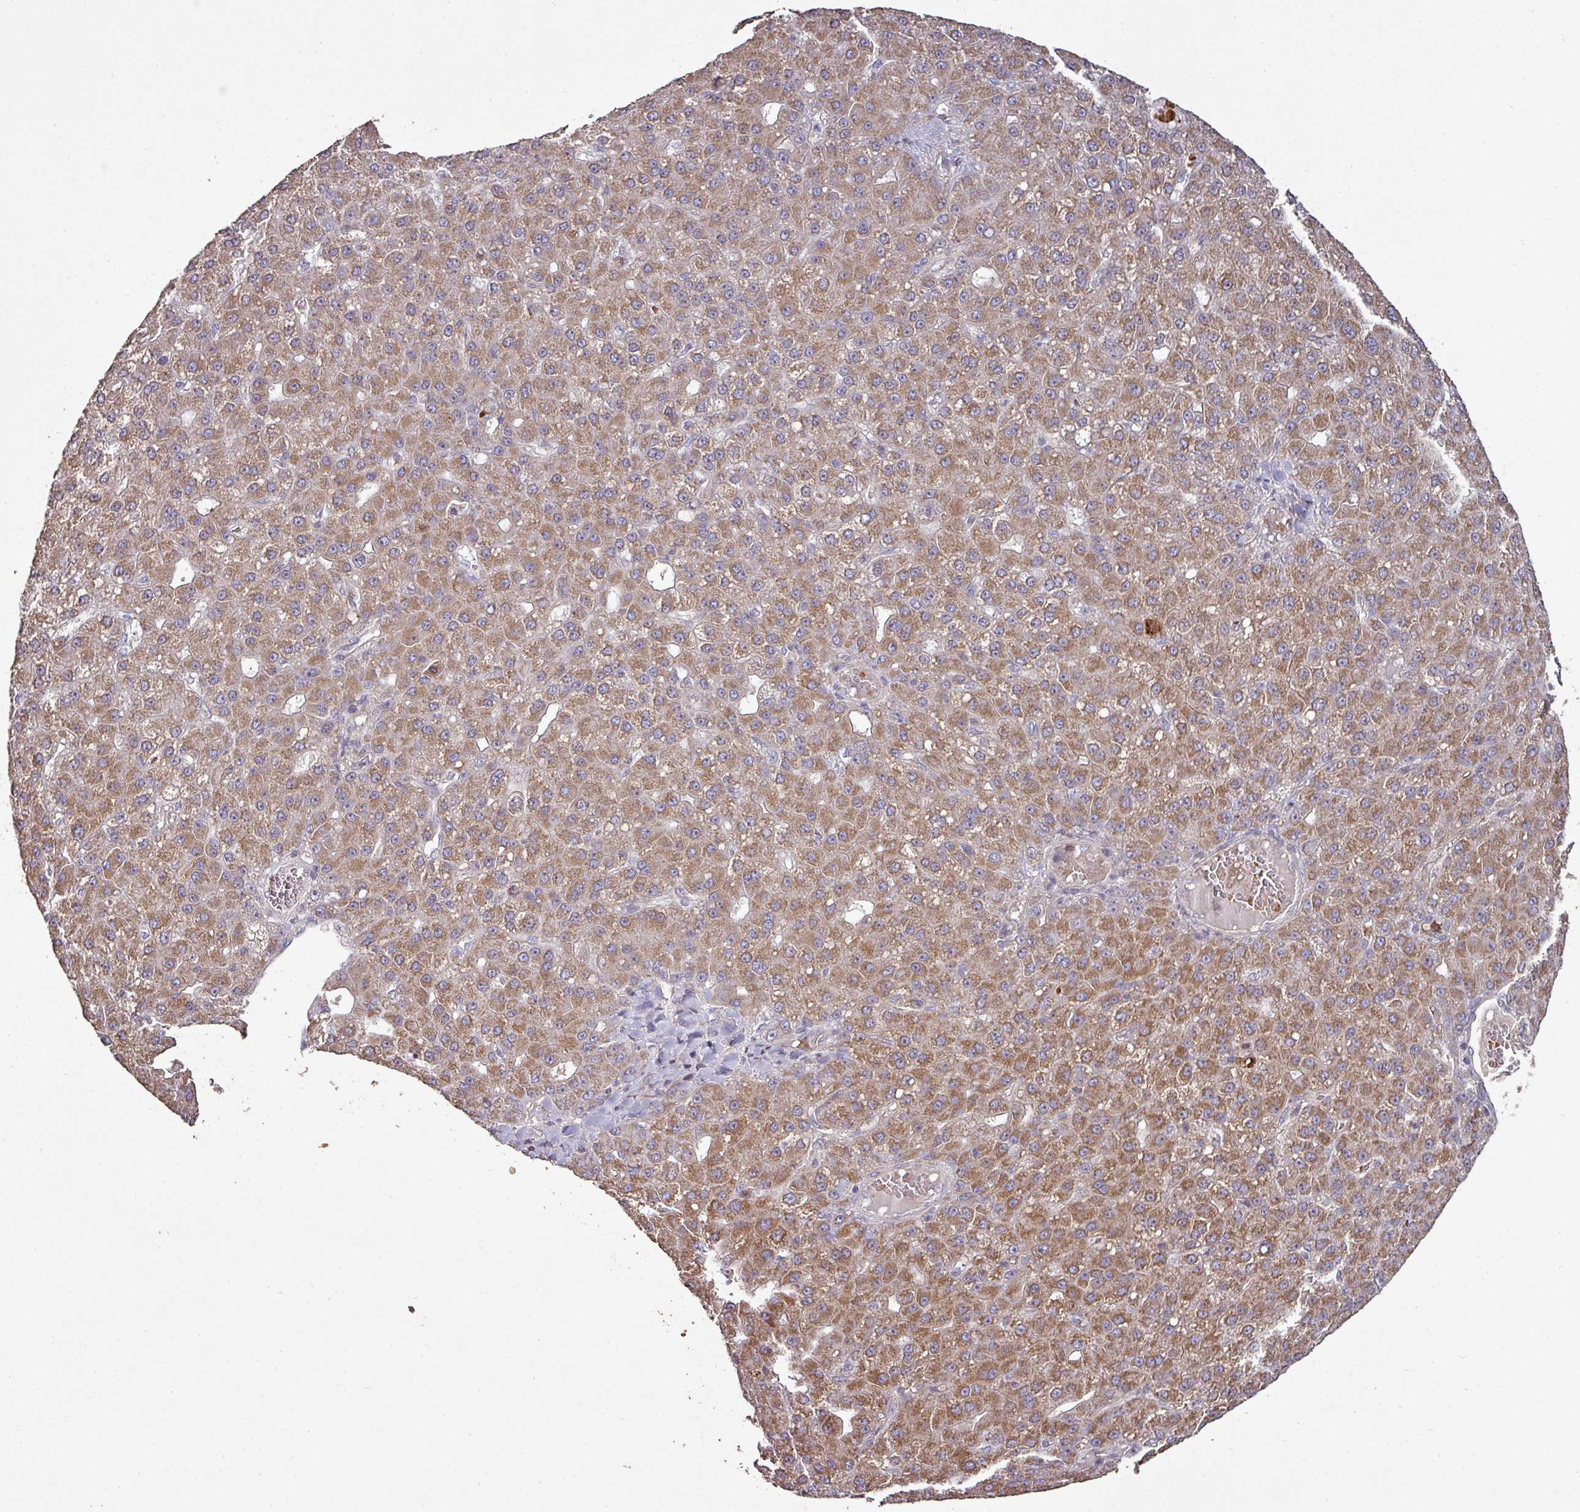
{"staining": {"intensity": "moderate", "quantity": ">75%", "location": "cytoplasmic/membranous"}, "tissue": "liver cancer", "cell_type": "Tumor cells", "image_type": "cancer", "snomed": [{"axis": "morphology", "description": "Carcinoma, Hepatocellular, NOS"}, {"axis": "topography", "description": "Liver"}], "caption": "Moderate cytoplasmic/membranous protein expression is present in approximately >75% of tumor cells in liver hepatocellular carcinoma. (Brightfield microscopy of DAB IHC at high magnification).", "gene": "RPL23A", "patient": {"sex": "male", "age": 67}}